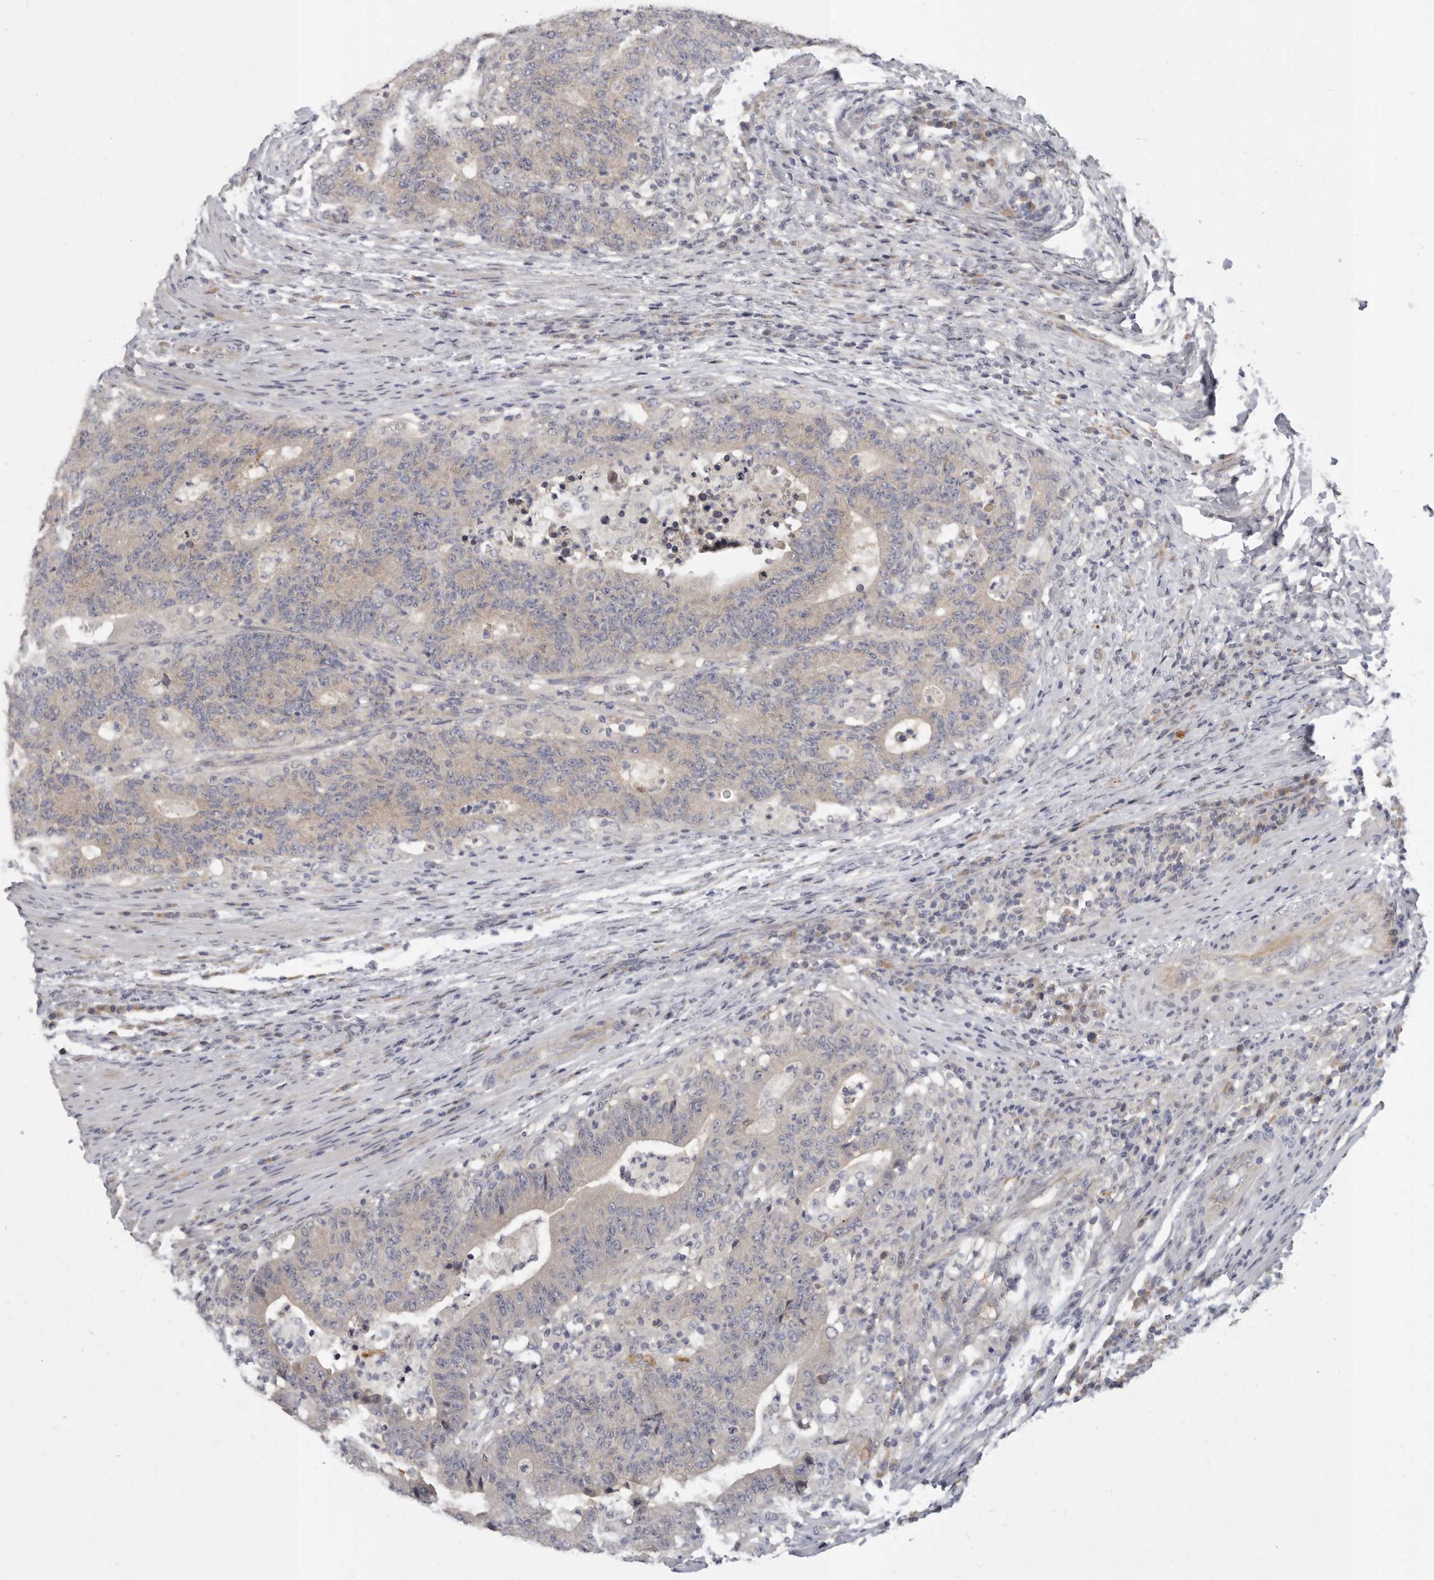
{"staining": {"intensity": "negative", "quantity": "none", "location": "none"}, "tissue": "colorectal cancer", "cell_type": "Tumor cells", "image_type": "cancer", "snomed": [{"axis": "morphology", "description": "Normal tissue, NOS"}, {"axis": "morphology", "description": "Adenocarcinoma, NOS"}, {"axis": "topography", "description": "Colon"}], "caption": "The micrograph shows no significant positivity in tumor cells of adenocarcinoma (colorectal).", "gene": "SLC22A1", "patient": {"sex": "female", "age": 75}}